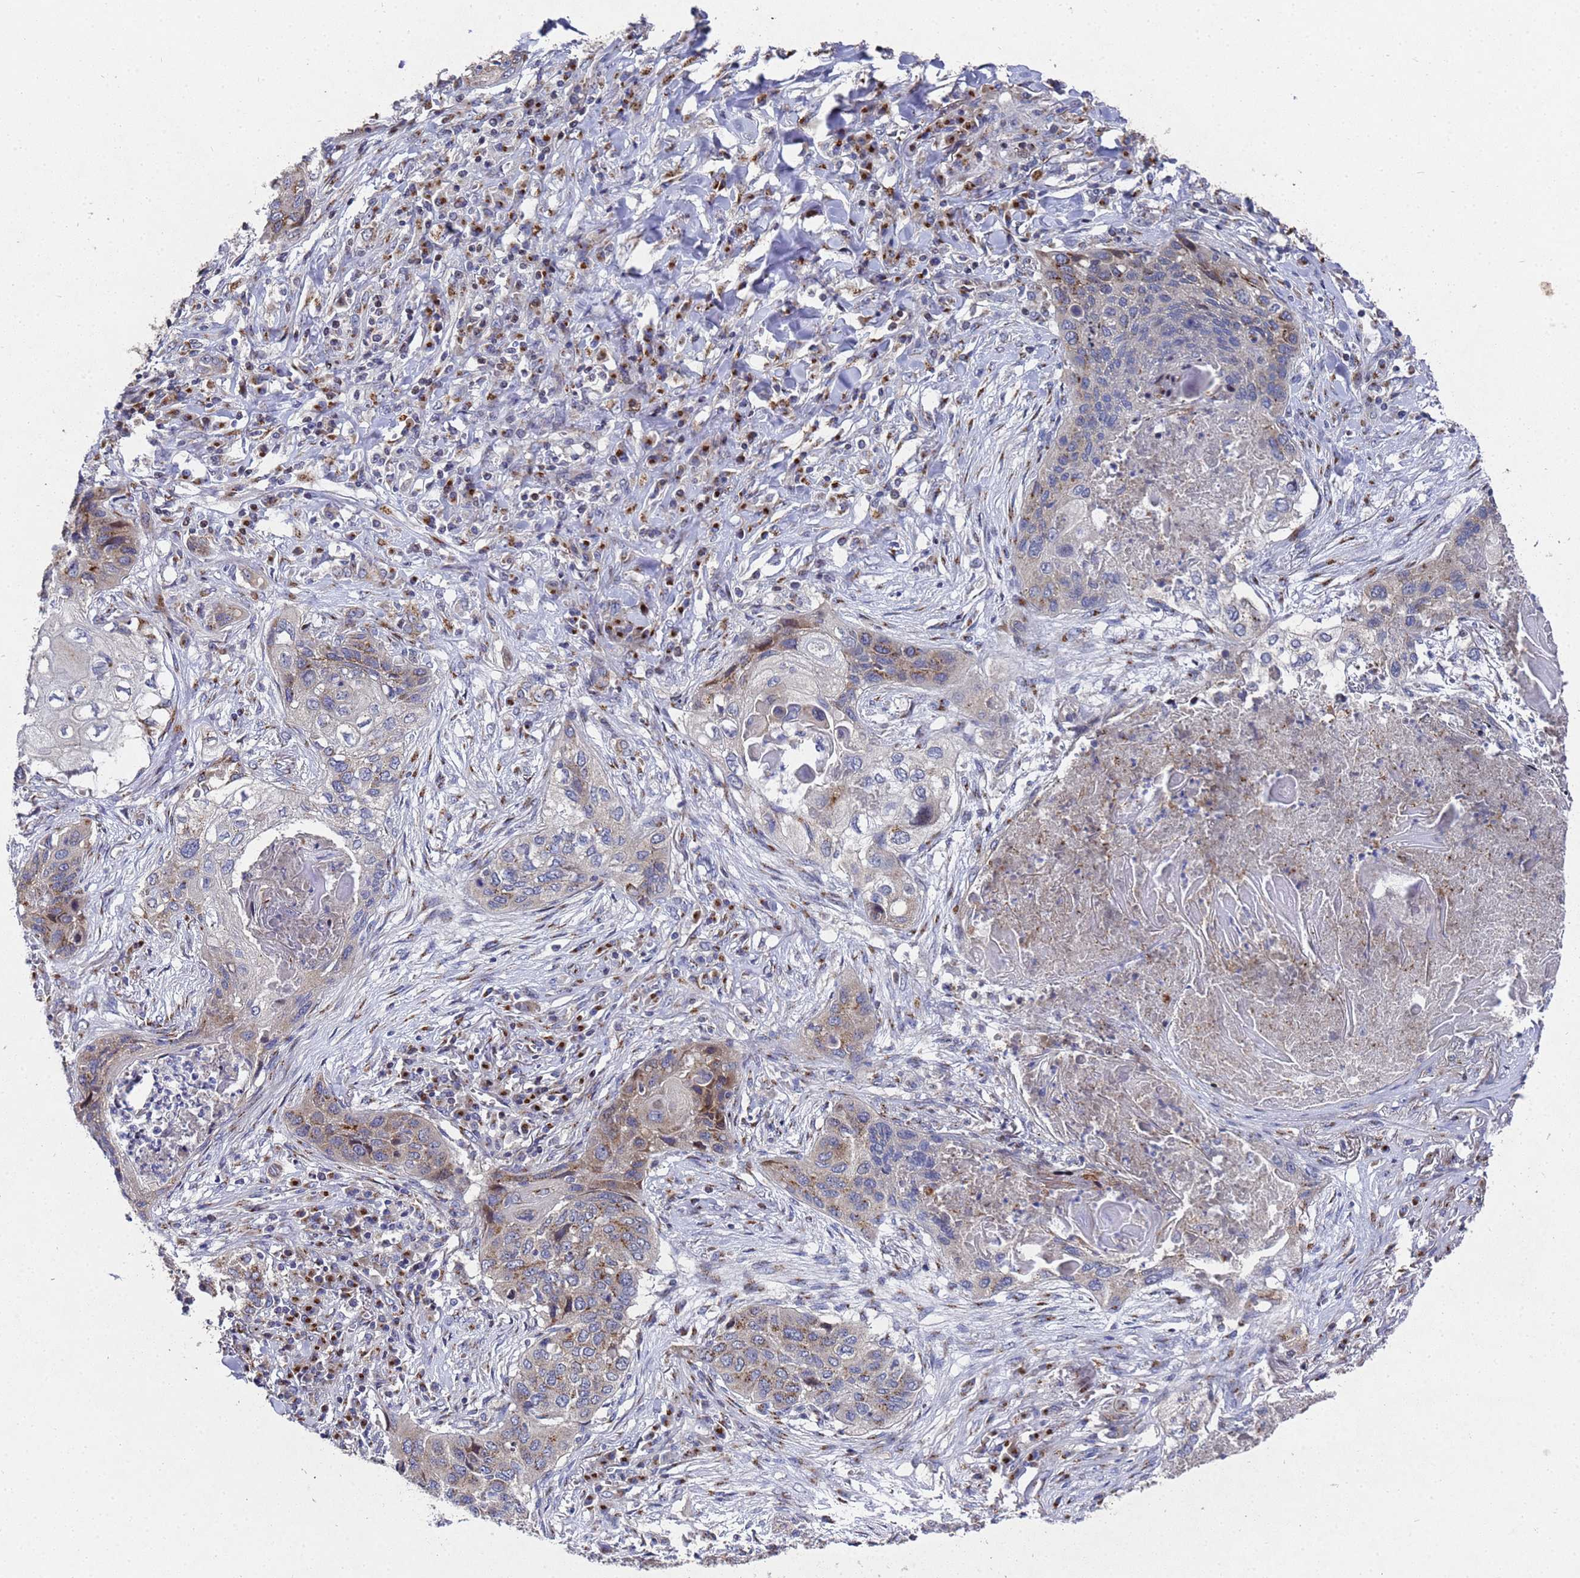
{"staining": {"intensity": "moderate", "quantity": "<25%", "location": "cytoplasmic/membranous"}, "tissue": "lung cancer", "cell_type": "Tumor cells", "image_type": "cancer", "snomed": [{"axis": "morphology", "description": "Squamous cell carcinoma, NOS"}, {"axis": "topography", "description": "Lung"}], "caption": "High-power microscopy captured an immunohistochemistry (IHC) histopathology image of lung squamous cell carcinoma, revealing moderate cytoplasmic/membranous staining in approximately <25% of tumor cells.", "gene": "NSUN6", "patient": {"sex": "female", "age": 63}}